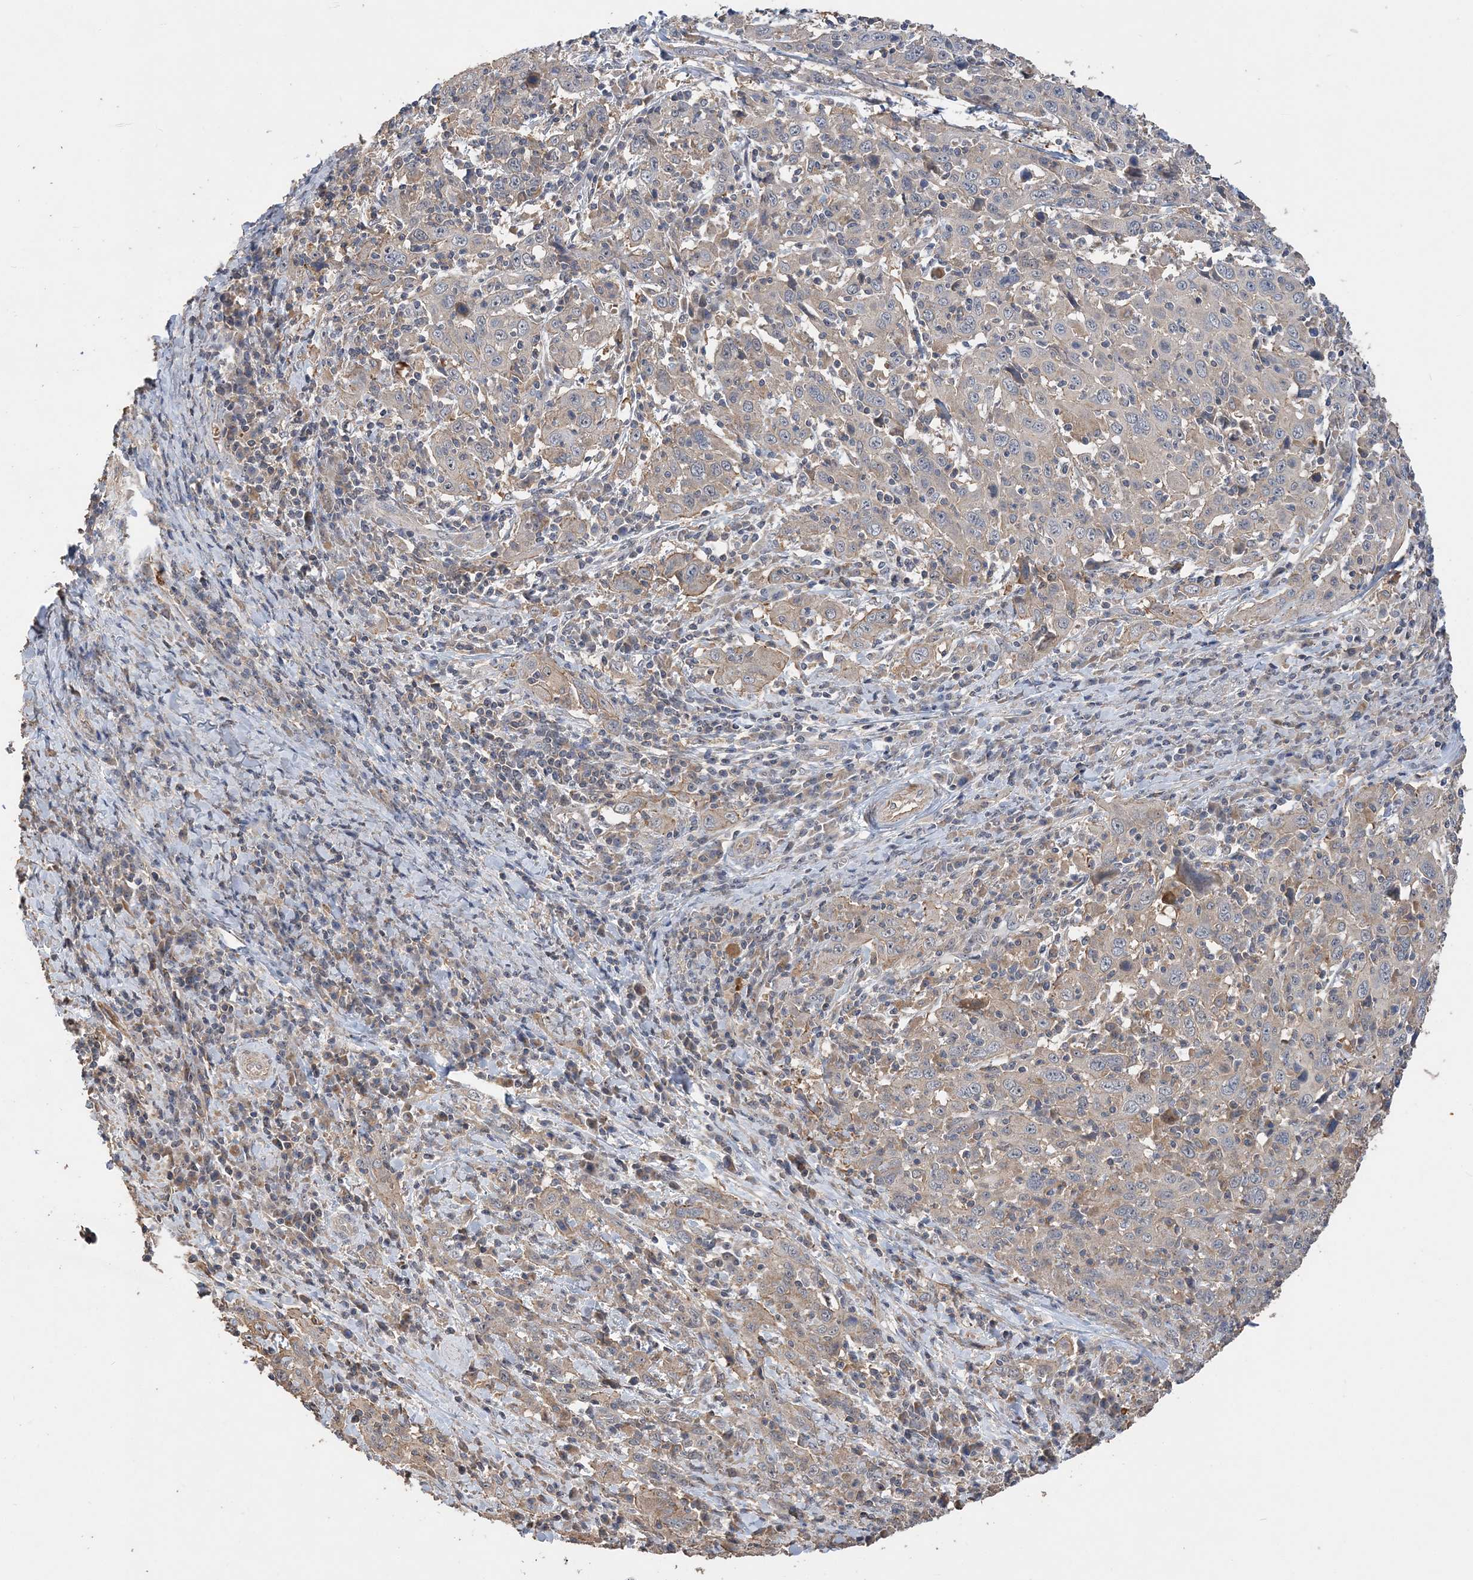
{"staining": {"intensity": "moderate", "quantity": "<25%", "location": "cytoplasmic/membranous"}, "tissue": "cervical cancer", "cell_type": "Tumor cells", "image_type": "cancer", "snomed": [{"axis": "morphology", "description": "Squamous cell carcinoma, NOS"}, {"axis": "topography", "description": "Cervix"}], "caption": "Immunohistochemical staining of human cervical cancer exhibits moderate cytoplasmic/membranous protein positivity in about <25% of tumor cells.", "gene": "GRINA", "patient": {"sex": "female", "age": 46}}